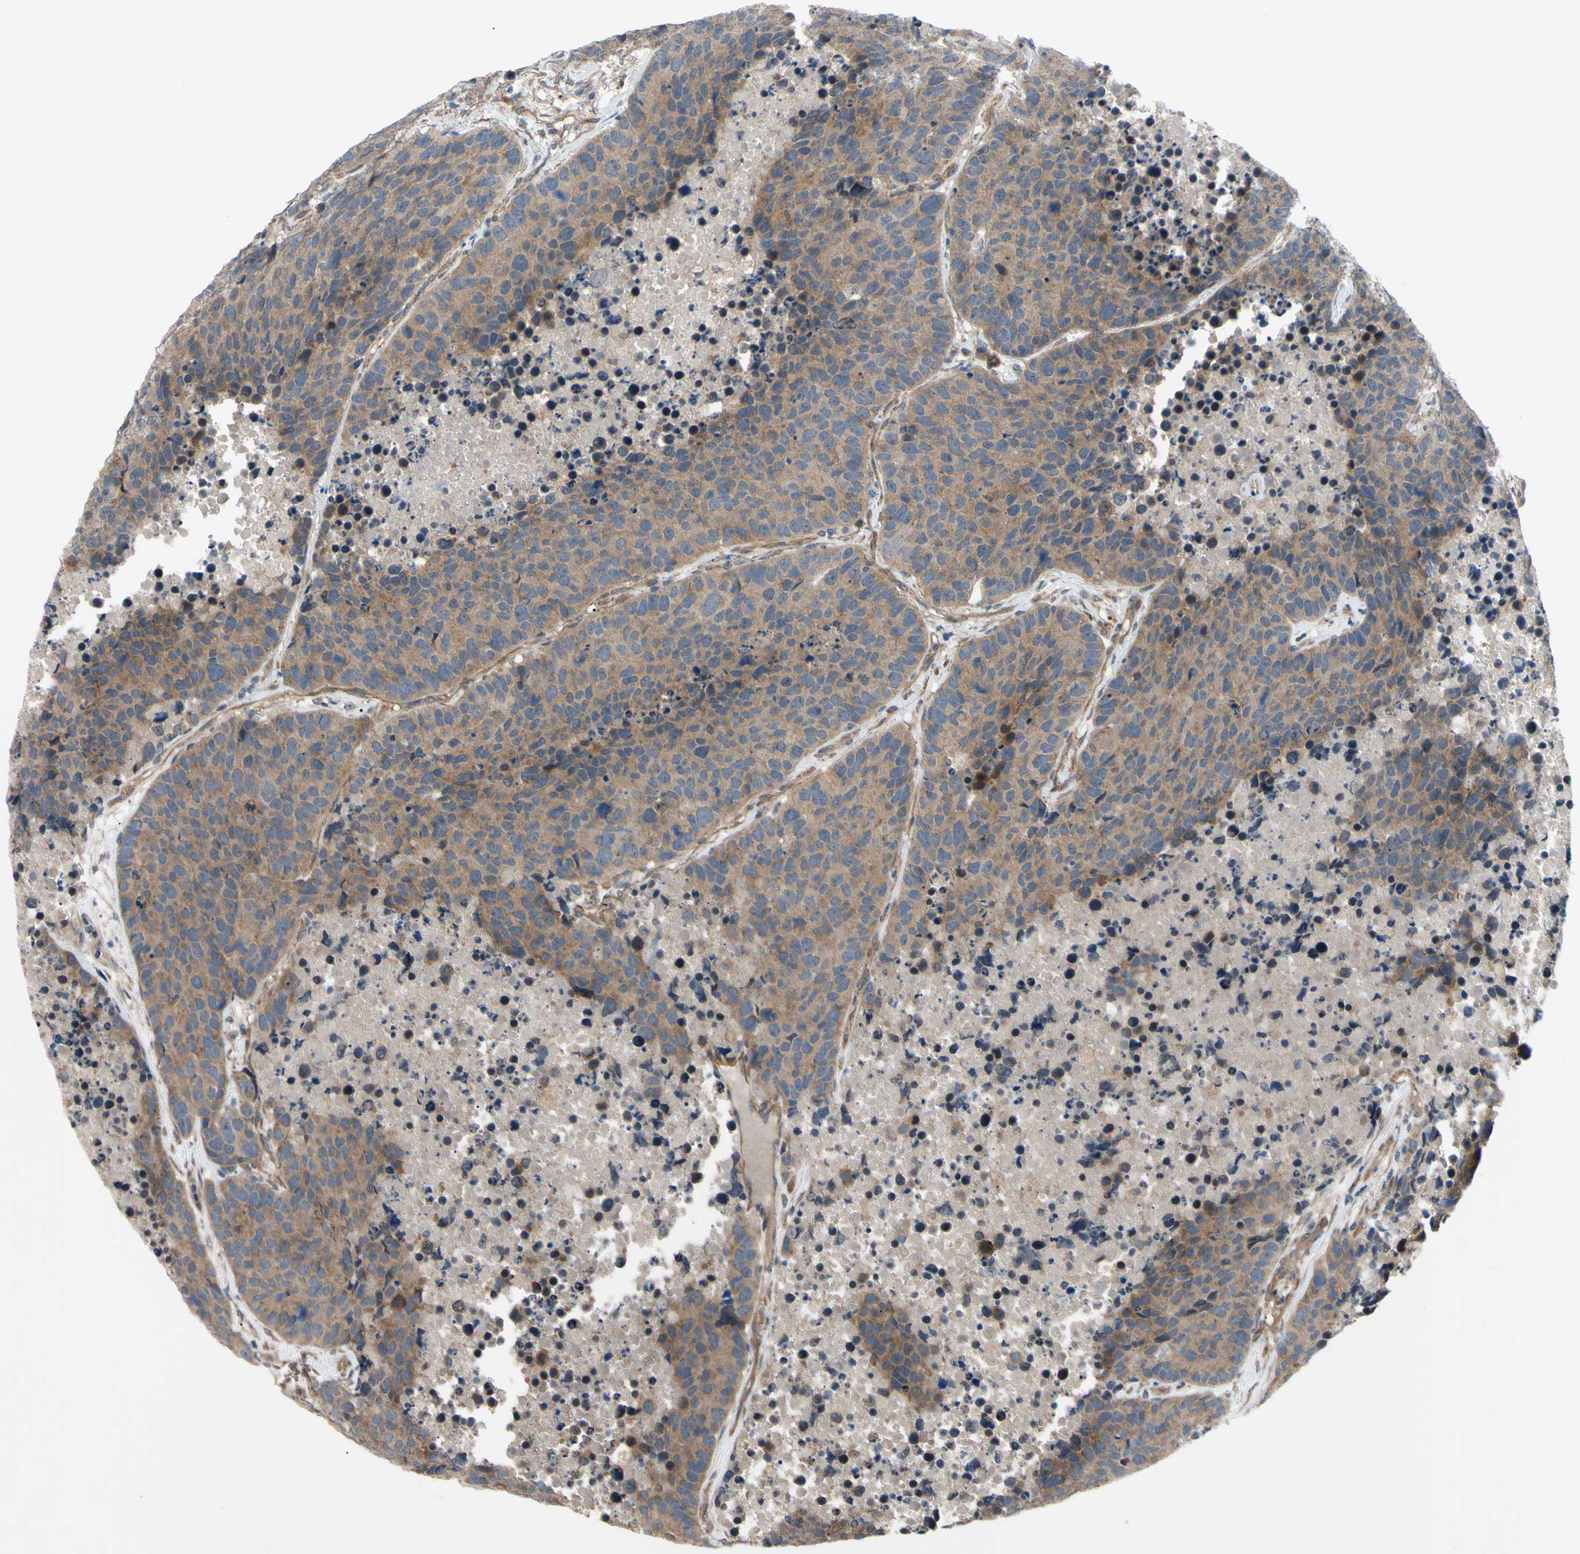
{"staining": {"intensity": "moderate", "quantity": ">75%", "location": "cytoplasmic/membranous"}, "tissue": "carcinoid", "cell_type": "Tumor cells", "image_type": "cancer", "snomed": [{"axis": "morphology", "description": "Carcinoid, malignant, NOS"}, {"axis": "topography", "description": "Lung"}], "caption": "Tumor cells reveal moderate cytoplasmic/membranous staining in about >75% of cells in carcinoid. The staining was performed using DAB, with brown indicating positive protein expression. Nuclei are stained blue with hematoxylin.", "gene": "SVIL", "patient": {"sex": "male", "age": 60}}